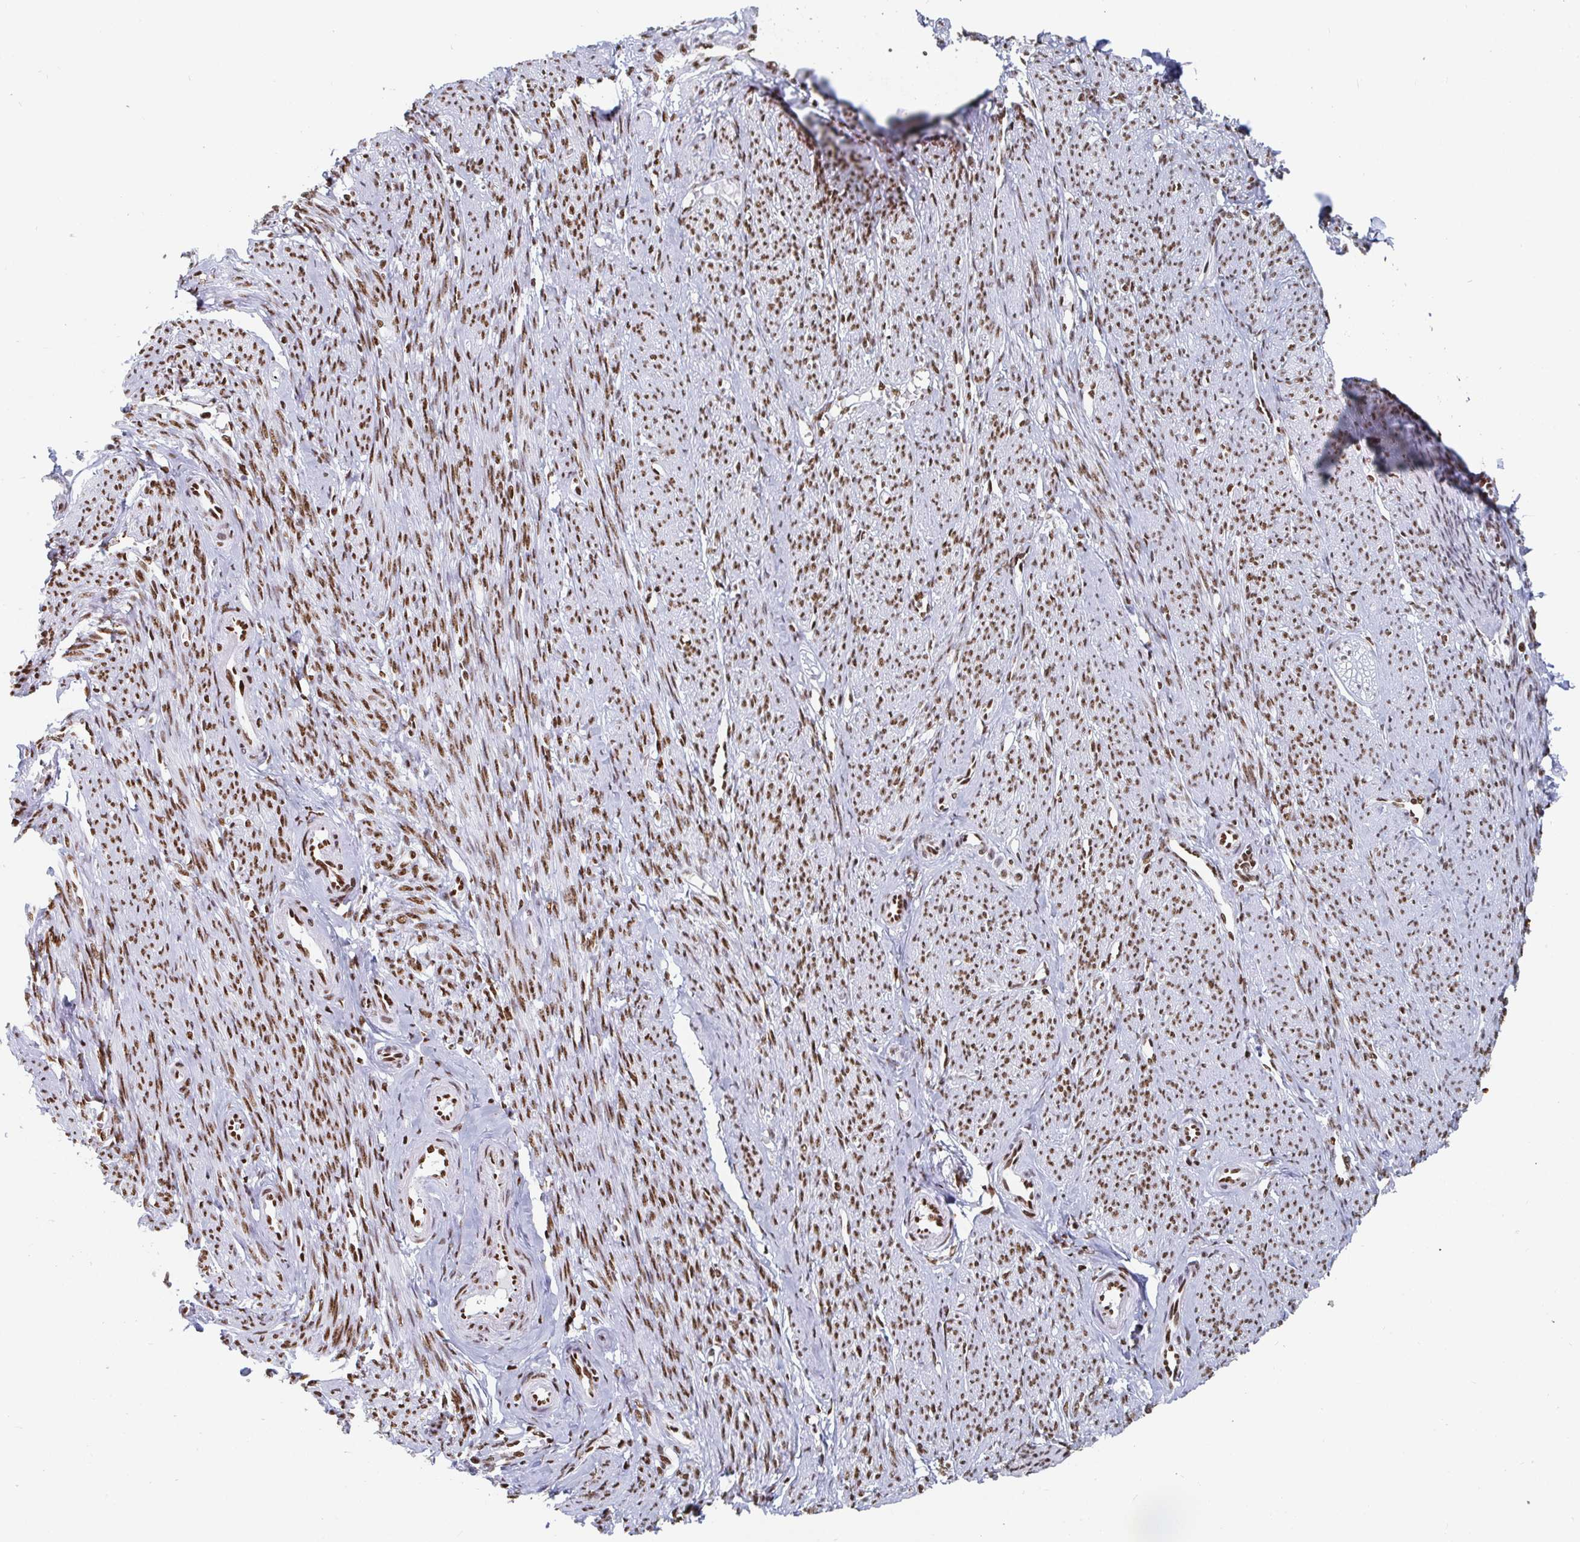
{"staining": {"intensity": "strong", "quantity": ">75%", "location": "nuclear"}, "tissue": "smooth muscle", "cell_type": "Smooth muscle cells", "image_type": "normal", "snomed": [{"axis": "morphology", "description": "Normal tissue, NOS"}, {"axis": "topography", "description": "Smooth muscle"}], "caption": "A high amount of strong nuclear expression is identified in about >75% of smooth muscle cells in normal smooth muscle.", "gene": "EWSR1", "patient": {"sex": "female", "age": 65}}